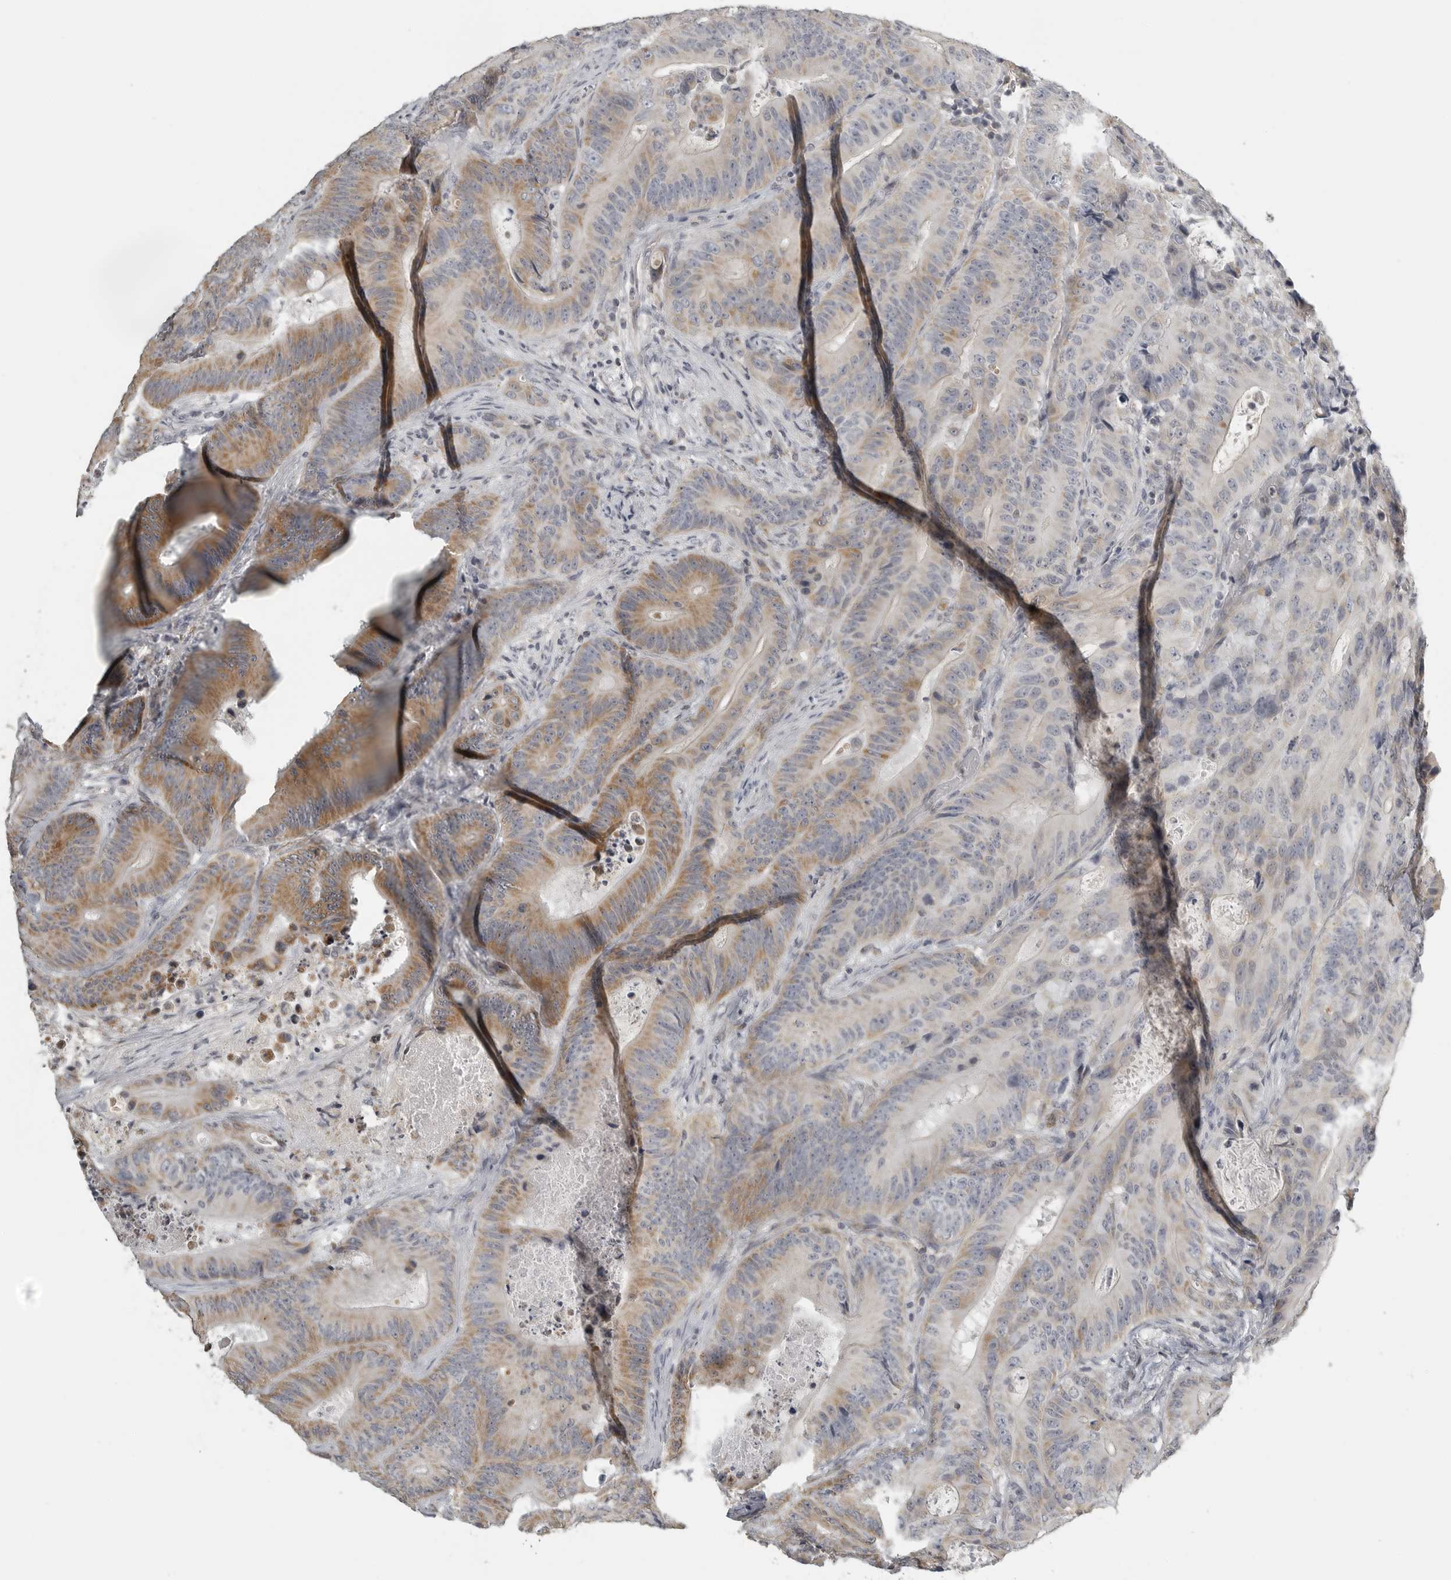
{"staining": {"intensity": "moderate", "quantity": "25%-75%", "location": "cytoplasmic/membranous"}, "tissue": "colorectal cancer", "cell_type": "Tumor cells", "image_type": "cancer", "snomed": [{"axis": "morphology", "description": "Adenocarcinoma, NOS"}, {"axis": "topography", "description": "Colon"}], "caption": "This is a micrograph of IHC staining of colorectal adenocarcinoma, which shows moderate positivity in the cytoplasmic/membranous of tumor cells.", "gene": "RXFP3", "patient": {"sex": "male", "age": 83}}